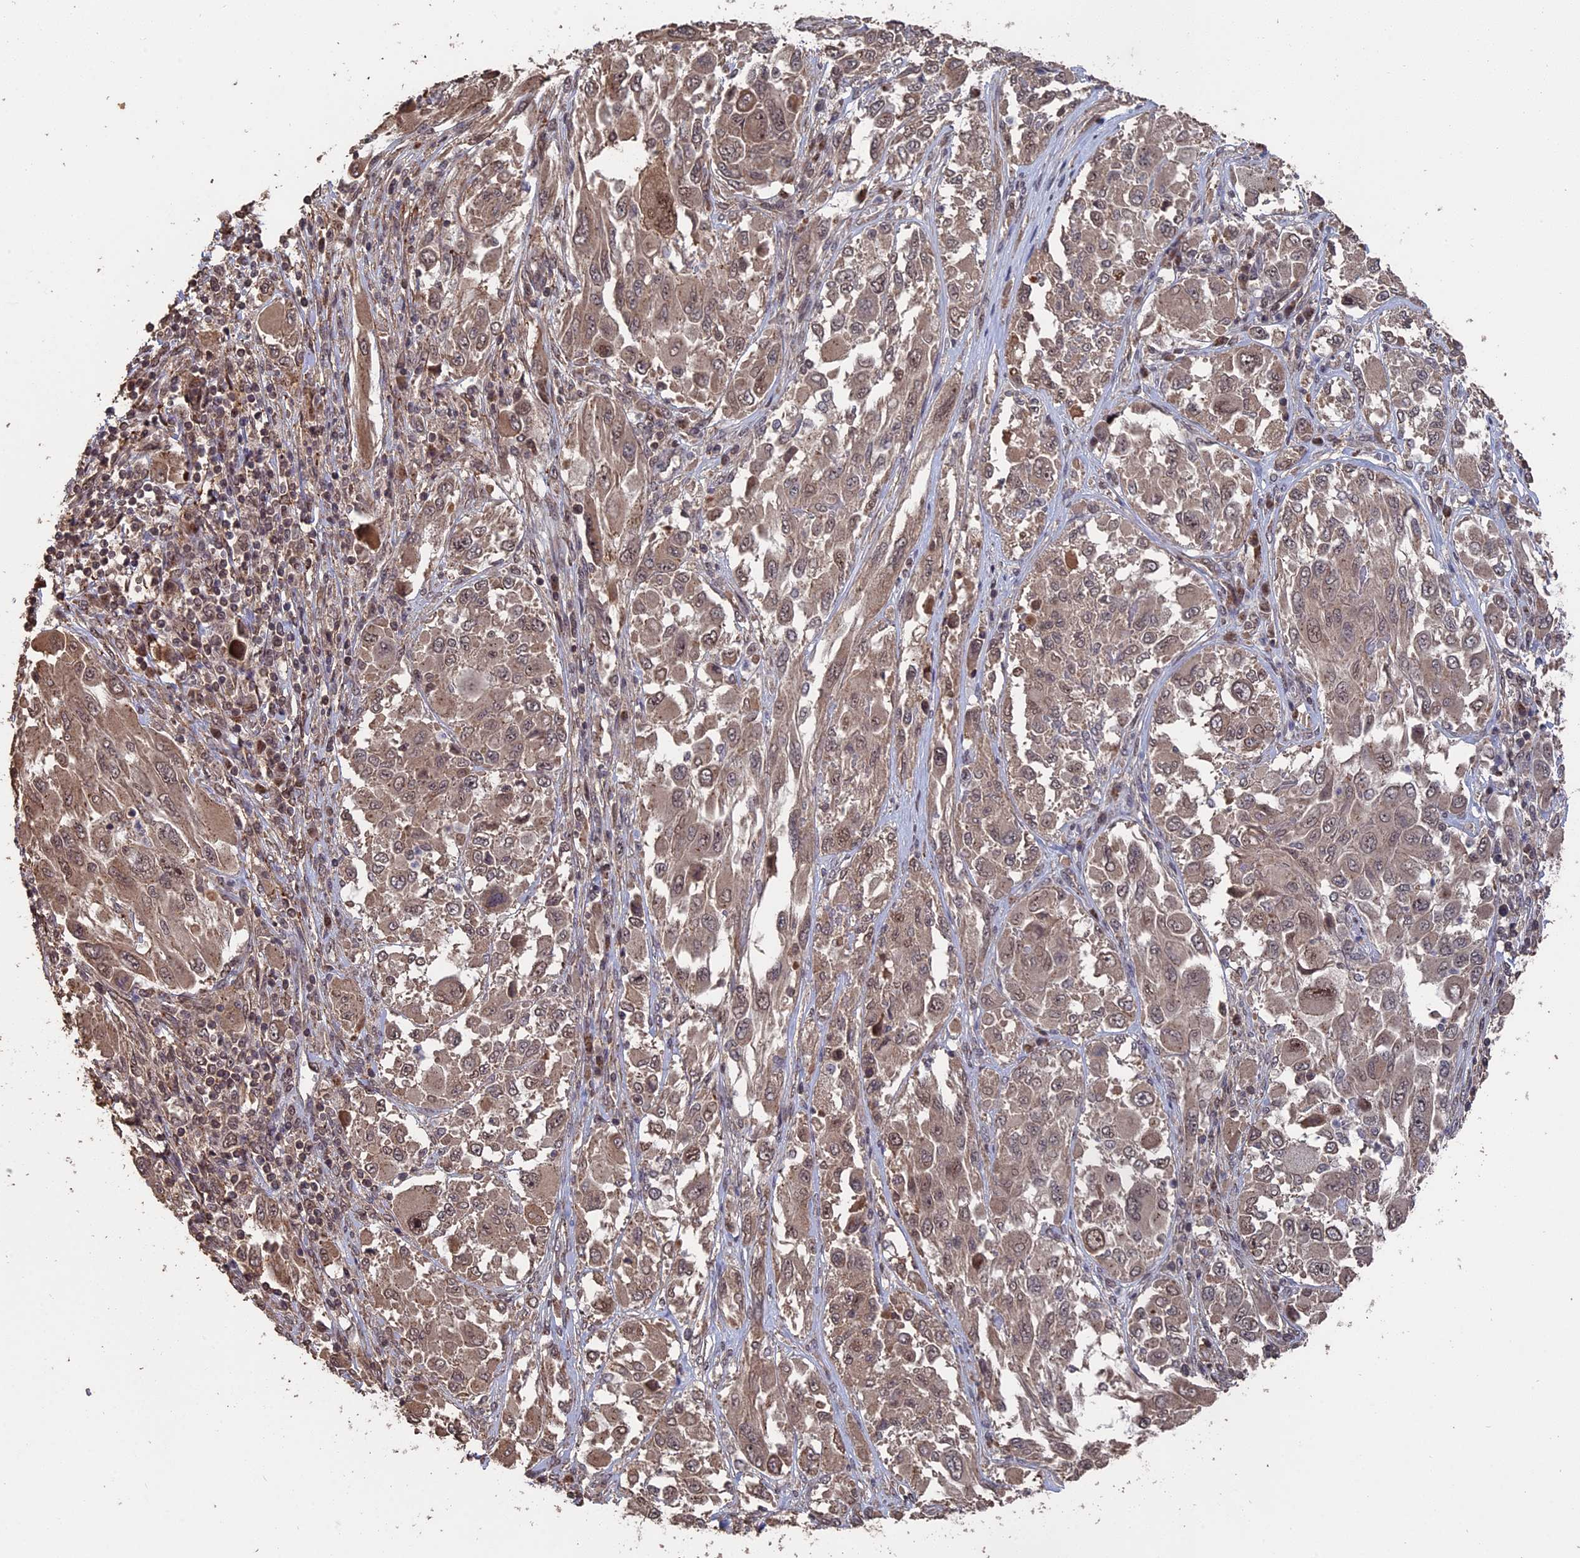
{"staining": {"intensity": "weak", "quantity": "25%-75%", "location": "nuclear"}, "tissue": "melanoma", "cell_type": "Tumor cells", "image_type": "cancer", "snomed": [{"axis": "morphology", "description": "Malignant melanoma, NOS"}, {"axis": "topography", "description": "Skin"}], "caption": "Immunohistochemistry (IHC) image of neoplastic tissue: melanoma stained using IHC exhibits low levels of weak protein expression localized specifically in the nuclear of tumor cells, appearing as a nuclear brown color.", "gene": "MYBL2", "patient": {"sex": "female", "age": 91}}